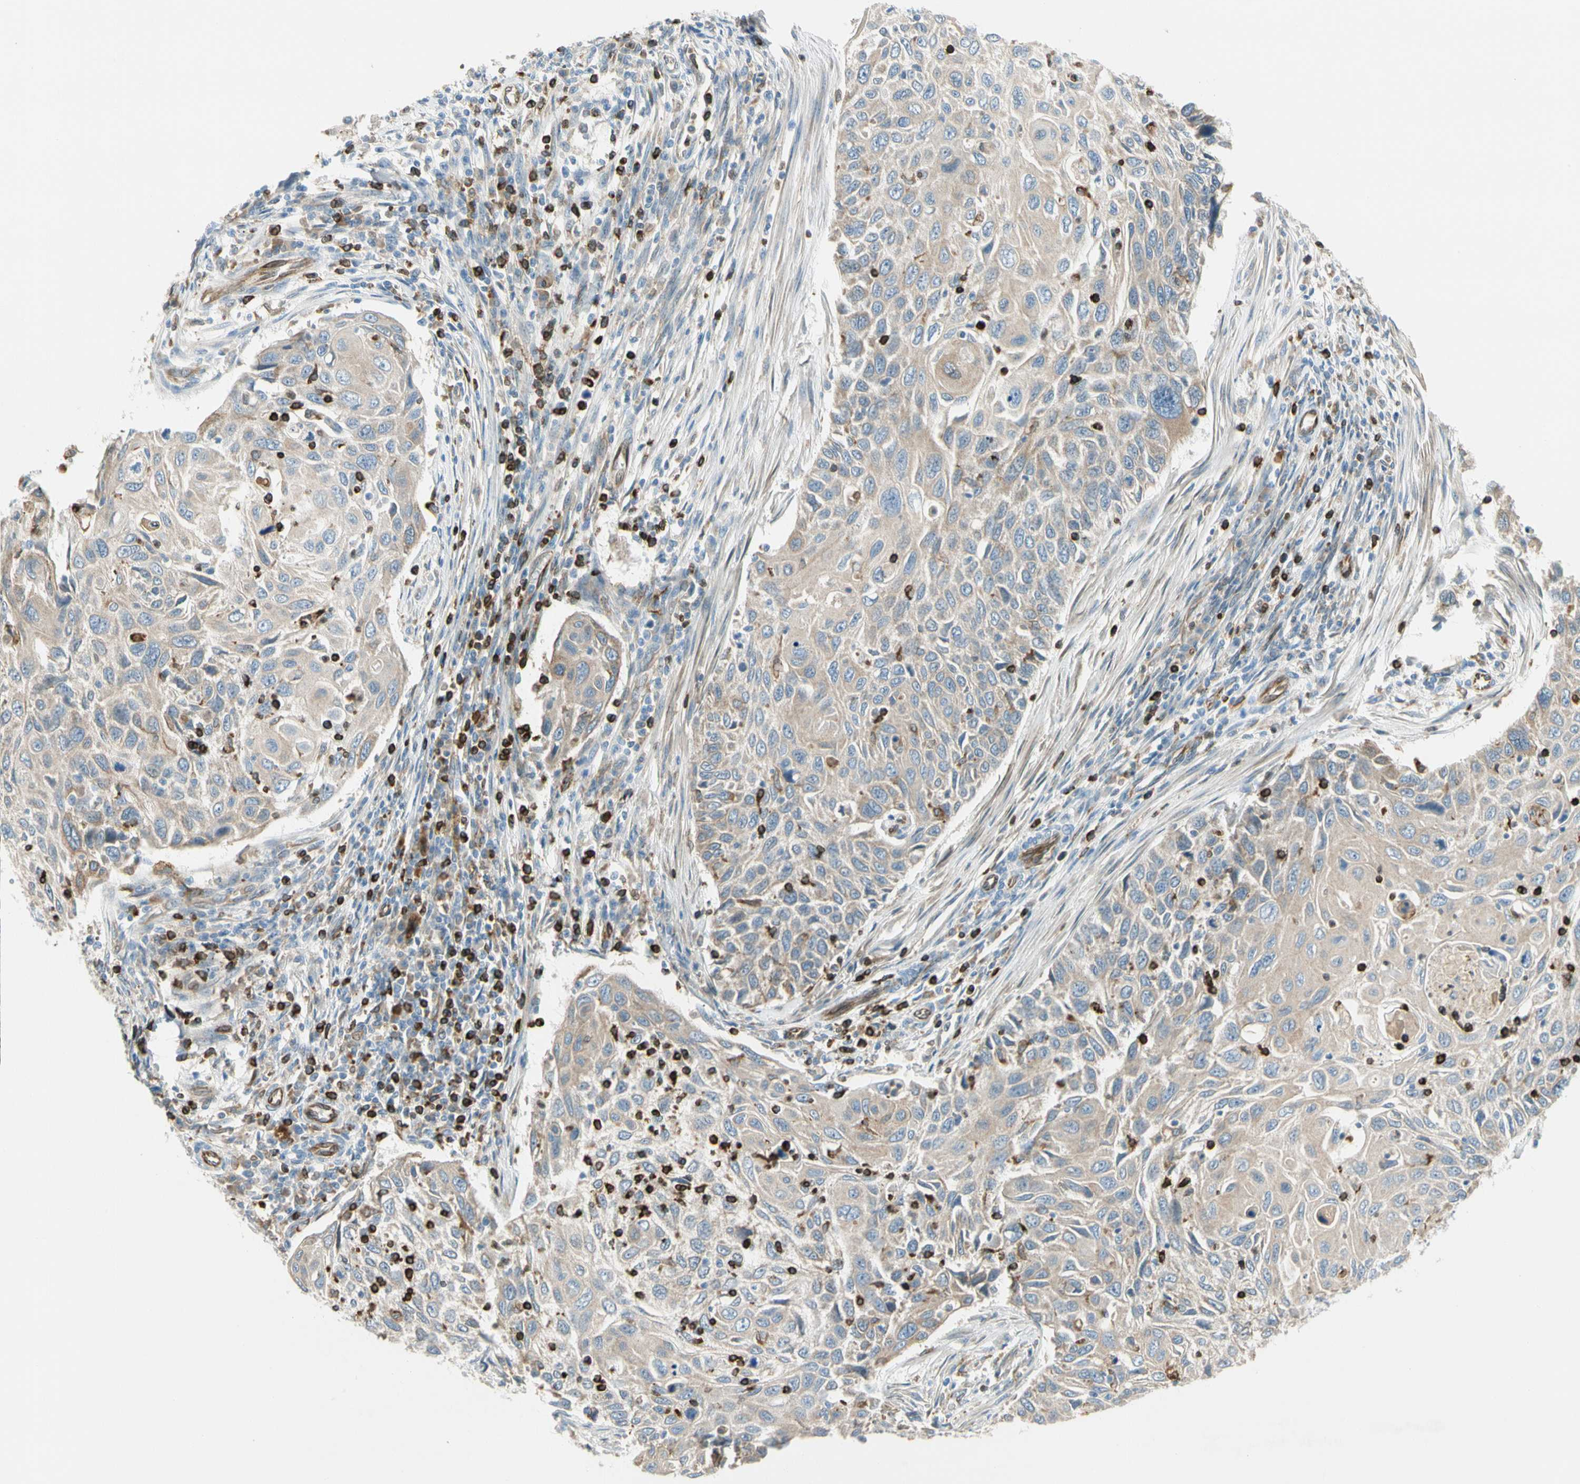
{"staining": {"intensity": "negative", "quantity": "none", "location": "none"}, "tissue": "cervical cancer", "cell_type": "Tumor cells", "image_type": "cancer", "snomed": [{"axis": "morphology", "description": "Squamous cell carcinoma, NOS"}, {"axis": "topography", "description": "Cervix"}], "caption": "This image is of cervical cancer stained with IHC to label a protein in brown with the nuclei are counter-stained blue. There is no staining in tumor cells.", "gene": "LPCAT2", "patient": {"sex": "female", "age": 70}}